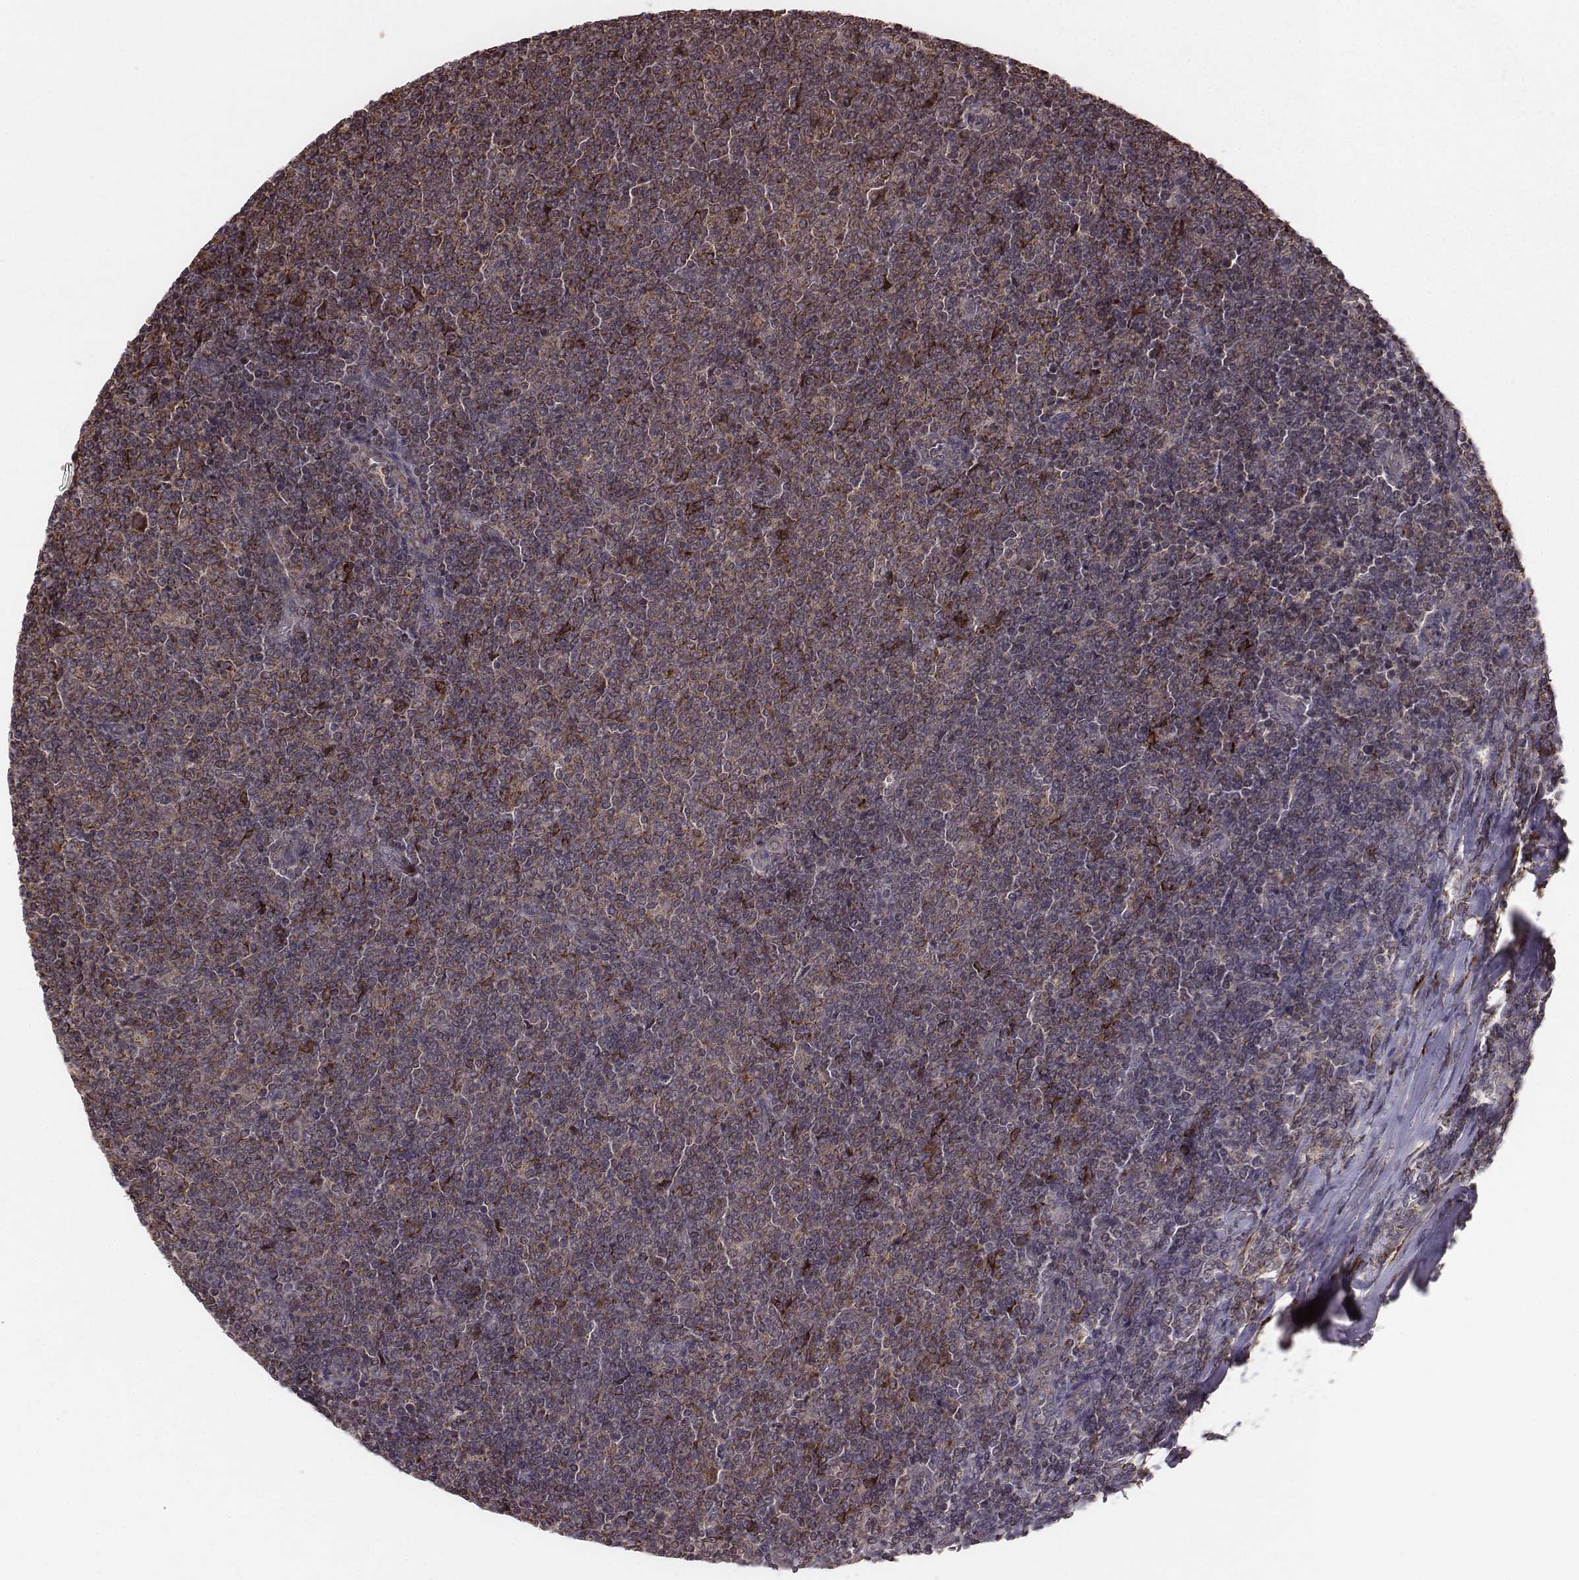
{"staining": {"intensity": "moderate", "quantity": ">75%", "location": "cytoplasmic/membranous"}, "tissue": "lymphoma", "cell_type": "Tumor cells", "image_type": "cancer", "snomed": [{"axis": "morphology", "description": "Malignant lymphoma, non-Hodgkin's type, Low grade"}, {"axis": "topography", "description": "Lymph node"}], "caption": "Malignant lymphoma, non-Hodgkin's type (low-grade) stained for a protein exhibits moderate cytoplasmic/membranous positivity in tumor cells. Immunohistochemistry (ihc) stains the protein of interest in brown and the nuclei are stained blue.", "gene": "PDCD2L", "patient": {"sex": "male", "age": 52}}